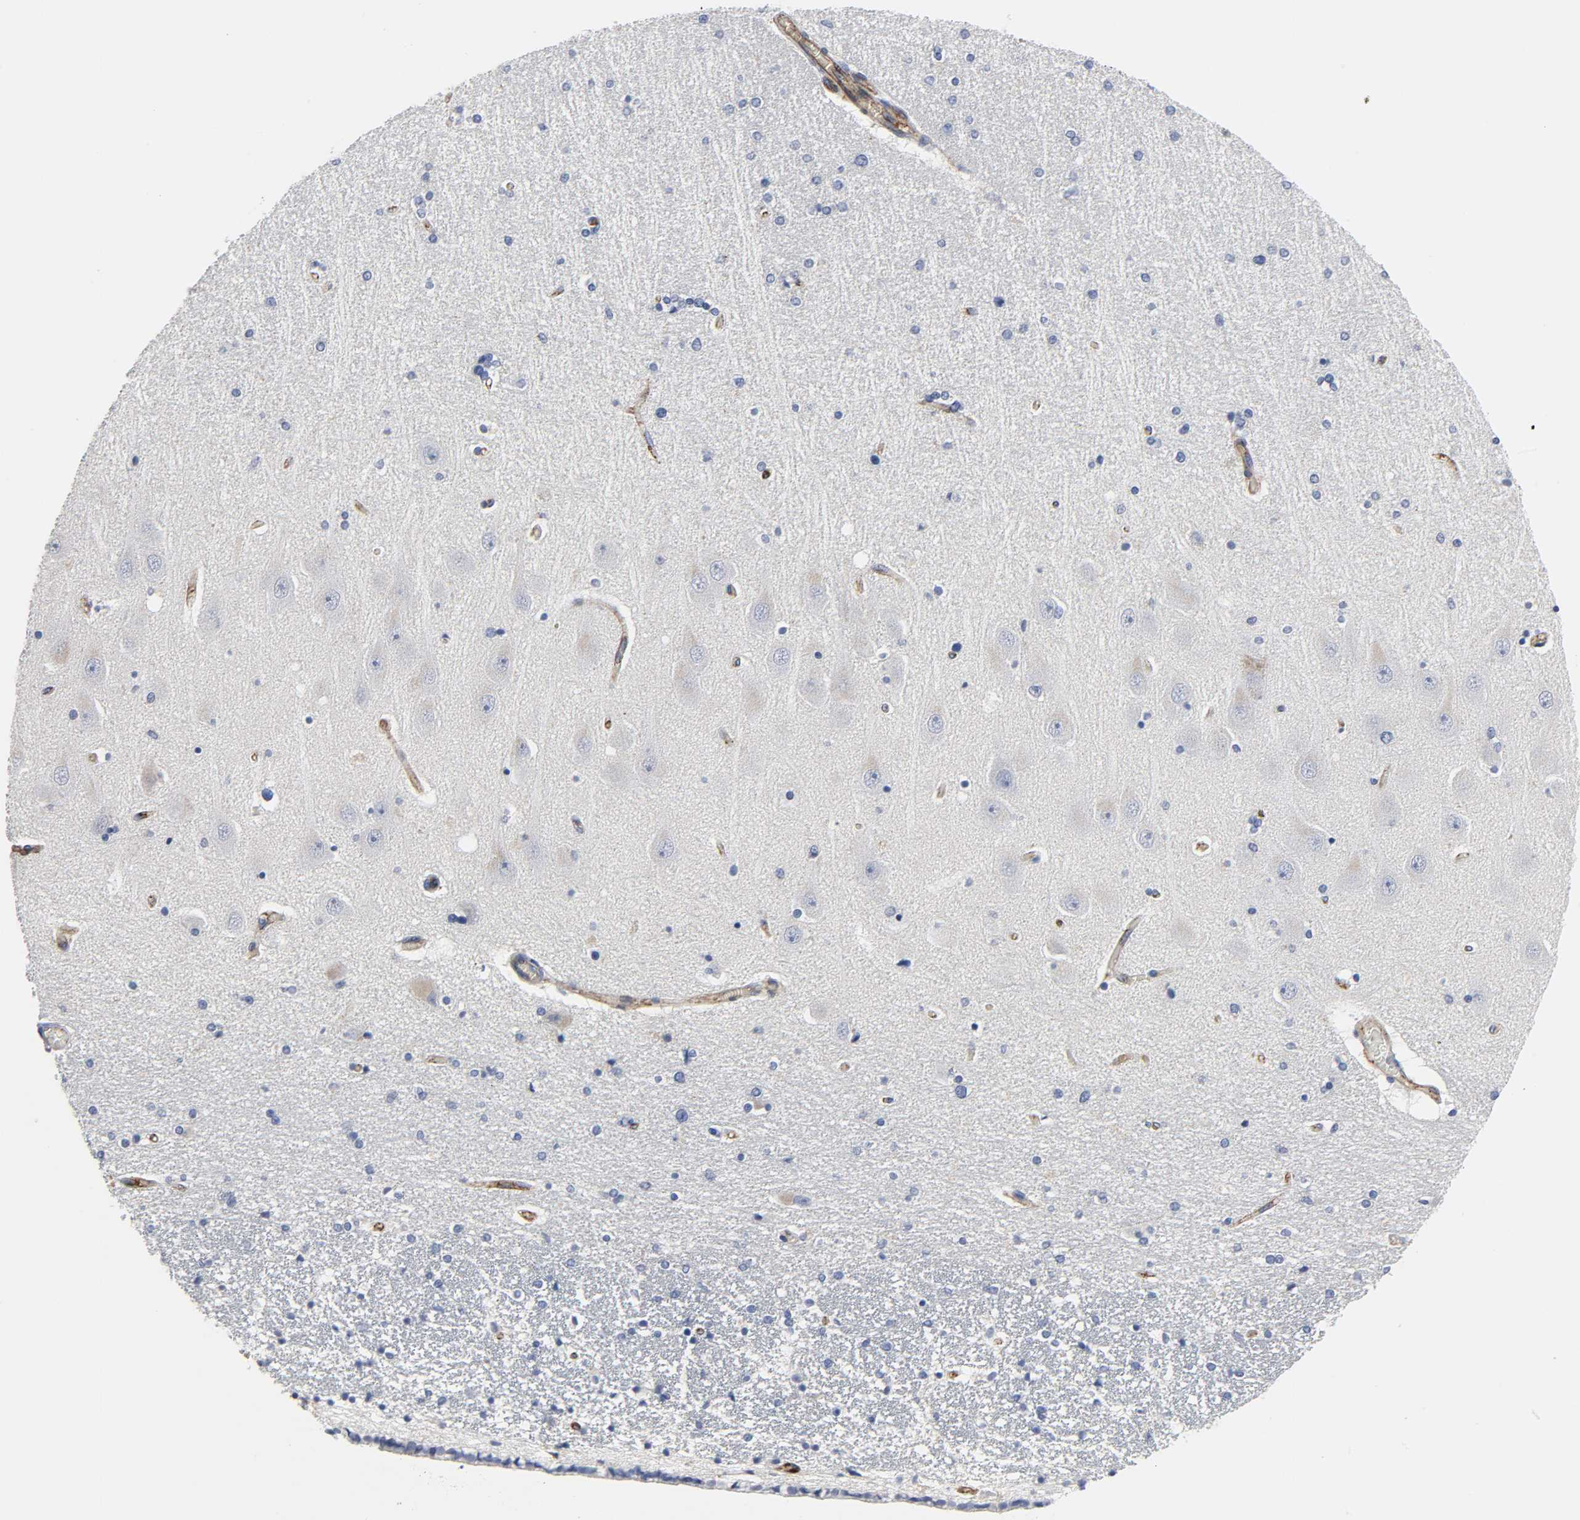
{"staining": {"intensity": "negative", "quantity": "none", "location": "none"}, "tissue": "hippocampus", "cell_type": "Glial cells", "image_type": "normal", "snomed": [{"axis": "morphology", "description": "Normal tissue, NOS"}, {"axis": "topography", "description": "Hippocampus"}], "caption": "Immunohistochemical staining of benign human hippocampus demonstrates no significant staining in glial cells. Nuclei are stained in blue.", "gene": "PECAM1", "patient": {"sex": "female", "age": 54}}